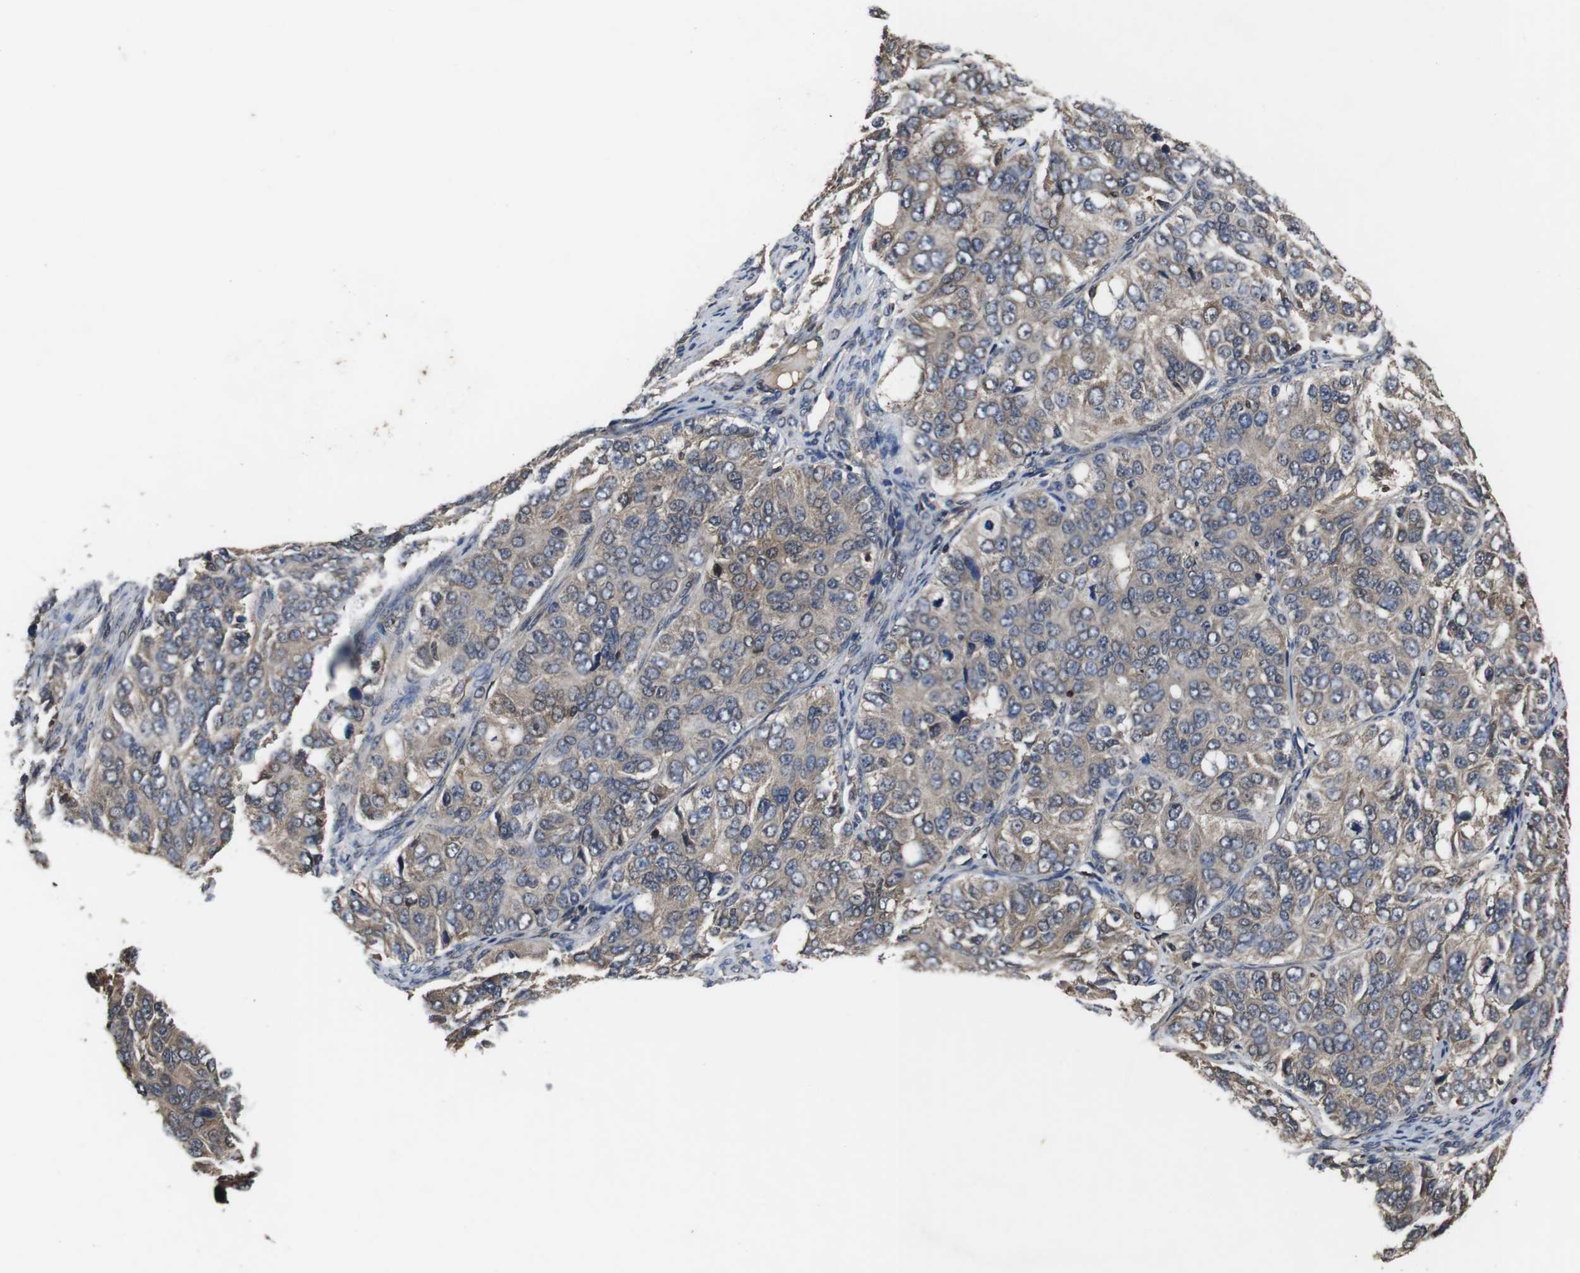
{"staining": {"intensity": "weak", "quantity": "25%-75%", "location": "cytoplasmic/membranous"}, "tissue": "ovarian cancer", "cell_type": "Tumor cells", "image_type": "cancer", "snomed": [{"axis": "morphology", "description": "Carcinoma, endometroid"}, {"axis": "topography", "description": "Ovary"}], "caption": "This photomicrograph demonstrates IHC staining of human endometroid carcinoma (ovarian), with low weak cytoplasmic/membranous expression in about 25%-75% of tumor cells.", "gene": "CXCL11", "patient": {"sex": "female", "age": 51}}